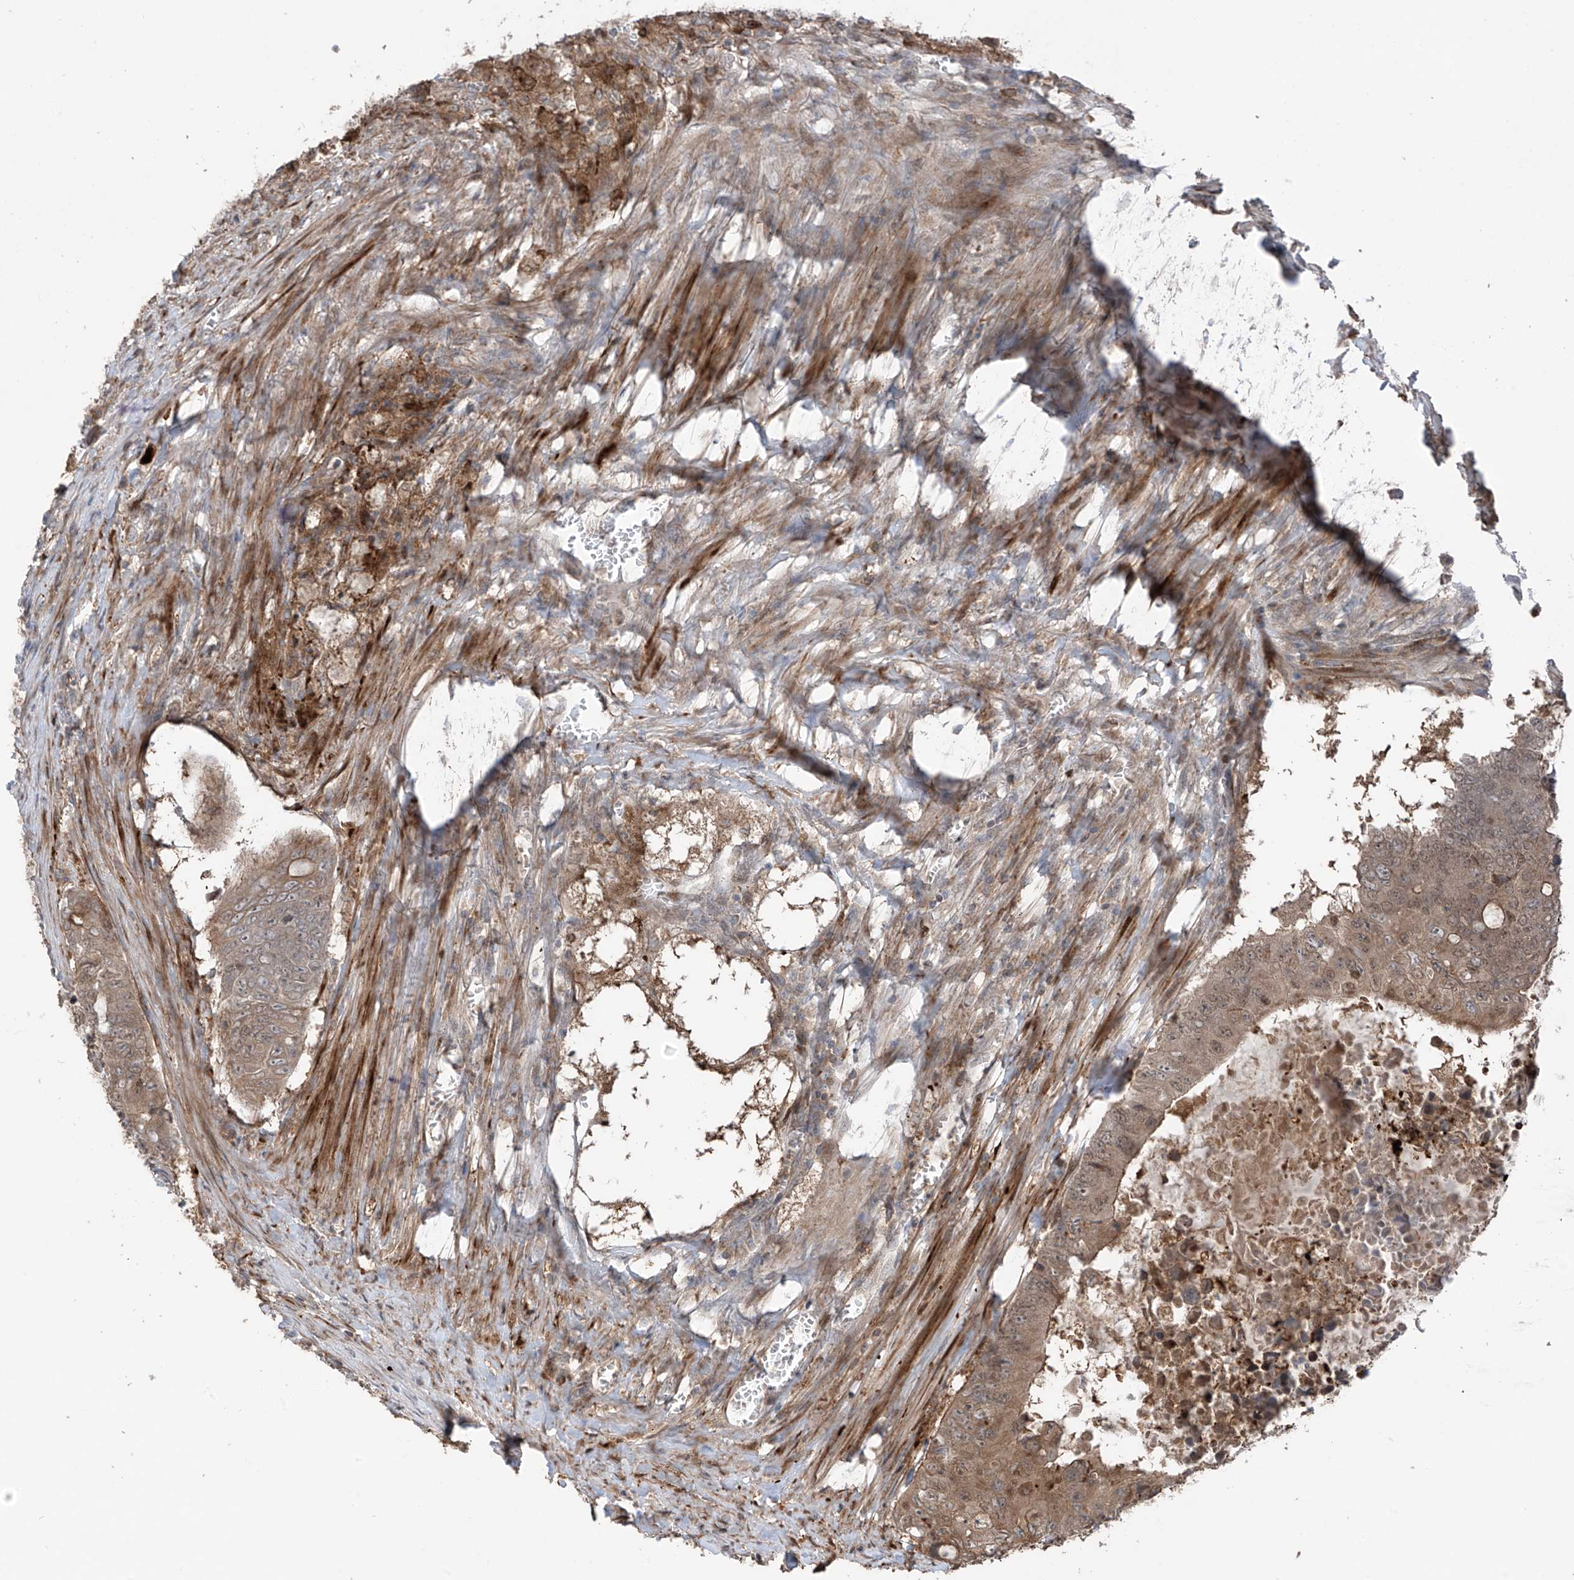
{"staining": {"intensity": "moderate", "quantity": ">75%", "location": "cytoplasmic/membranous,nuclear"}, "tissue": "colorectal cancer", "cell_type": "Tumor cells", "image_type": "cancer", "snomed": [{"axis": "morphology", "description": "Adenocarcinoma, NOS"}, {"axis": "topography", "description": "Colon"}], "caption": "Immunohistochemistry (IHC) micrograph of human colorectal cancer (adenocarcinoma) stained for a protein (brown), which exhibits medium levels of moderate cytoplasmic/membranous and nuclear staining in about >75% of tumor cells.", "gene": "SAMD3", "patient": {"sex": "male", "age": 87}}